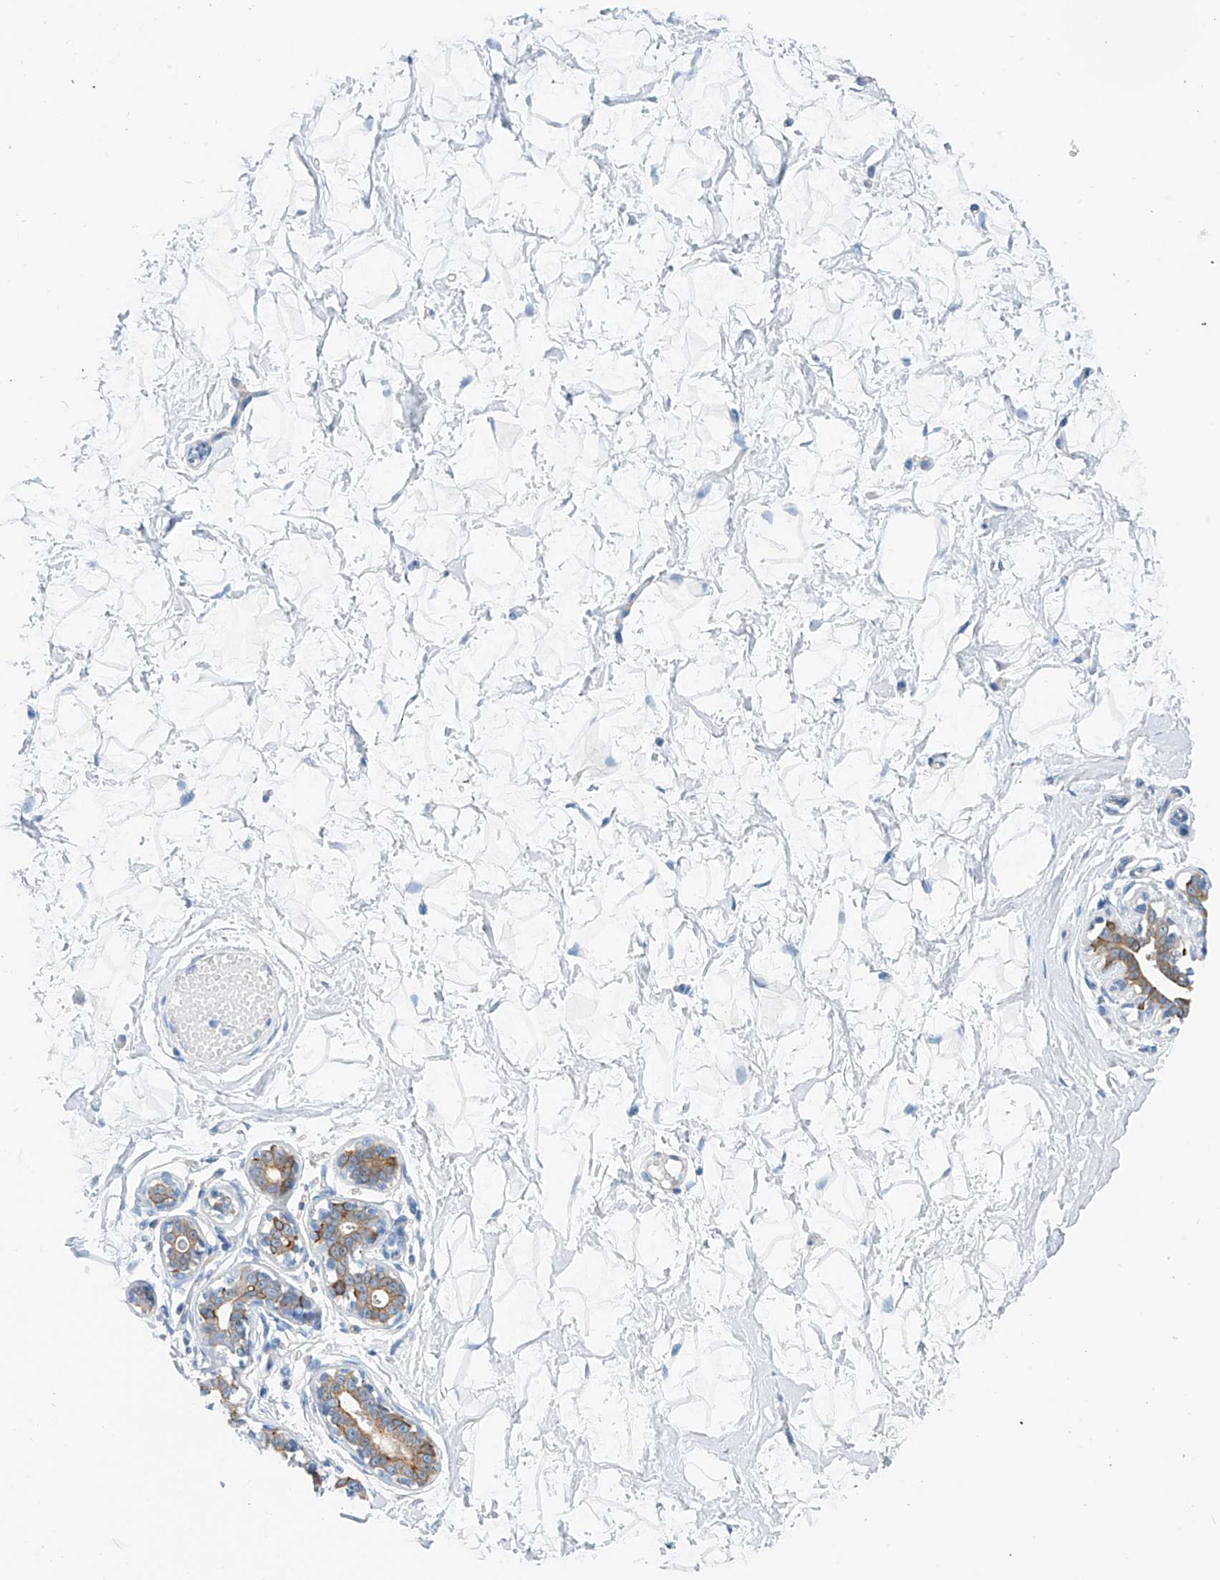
{"staining": {"intensity": "negative", "quantity": "none", "location": "none"}, "tissue": "breast", "cell_type": "Adipocytes", "image_type": "normal", "snomed": [{"axis": "morphology", "description": "Normal tissue, NOS"}, {"axis": "morphology", "description": "Adenoma, NOS"}, {"axis": "topography", "description": "Breast"}], "caption": "An image of breast stained for a protein demonstrates no brown staining in adipocytes.", "gene": "PIK3C2B", "patient": {"sex": "female", "age": 23}}